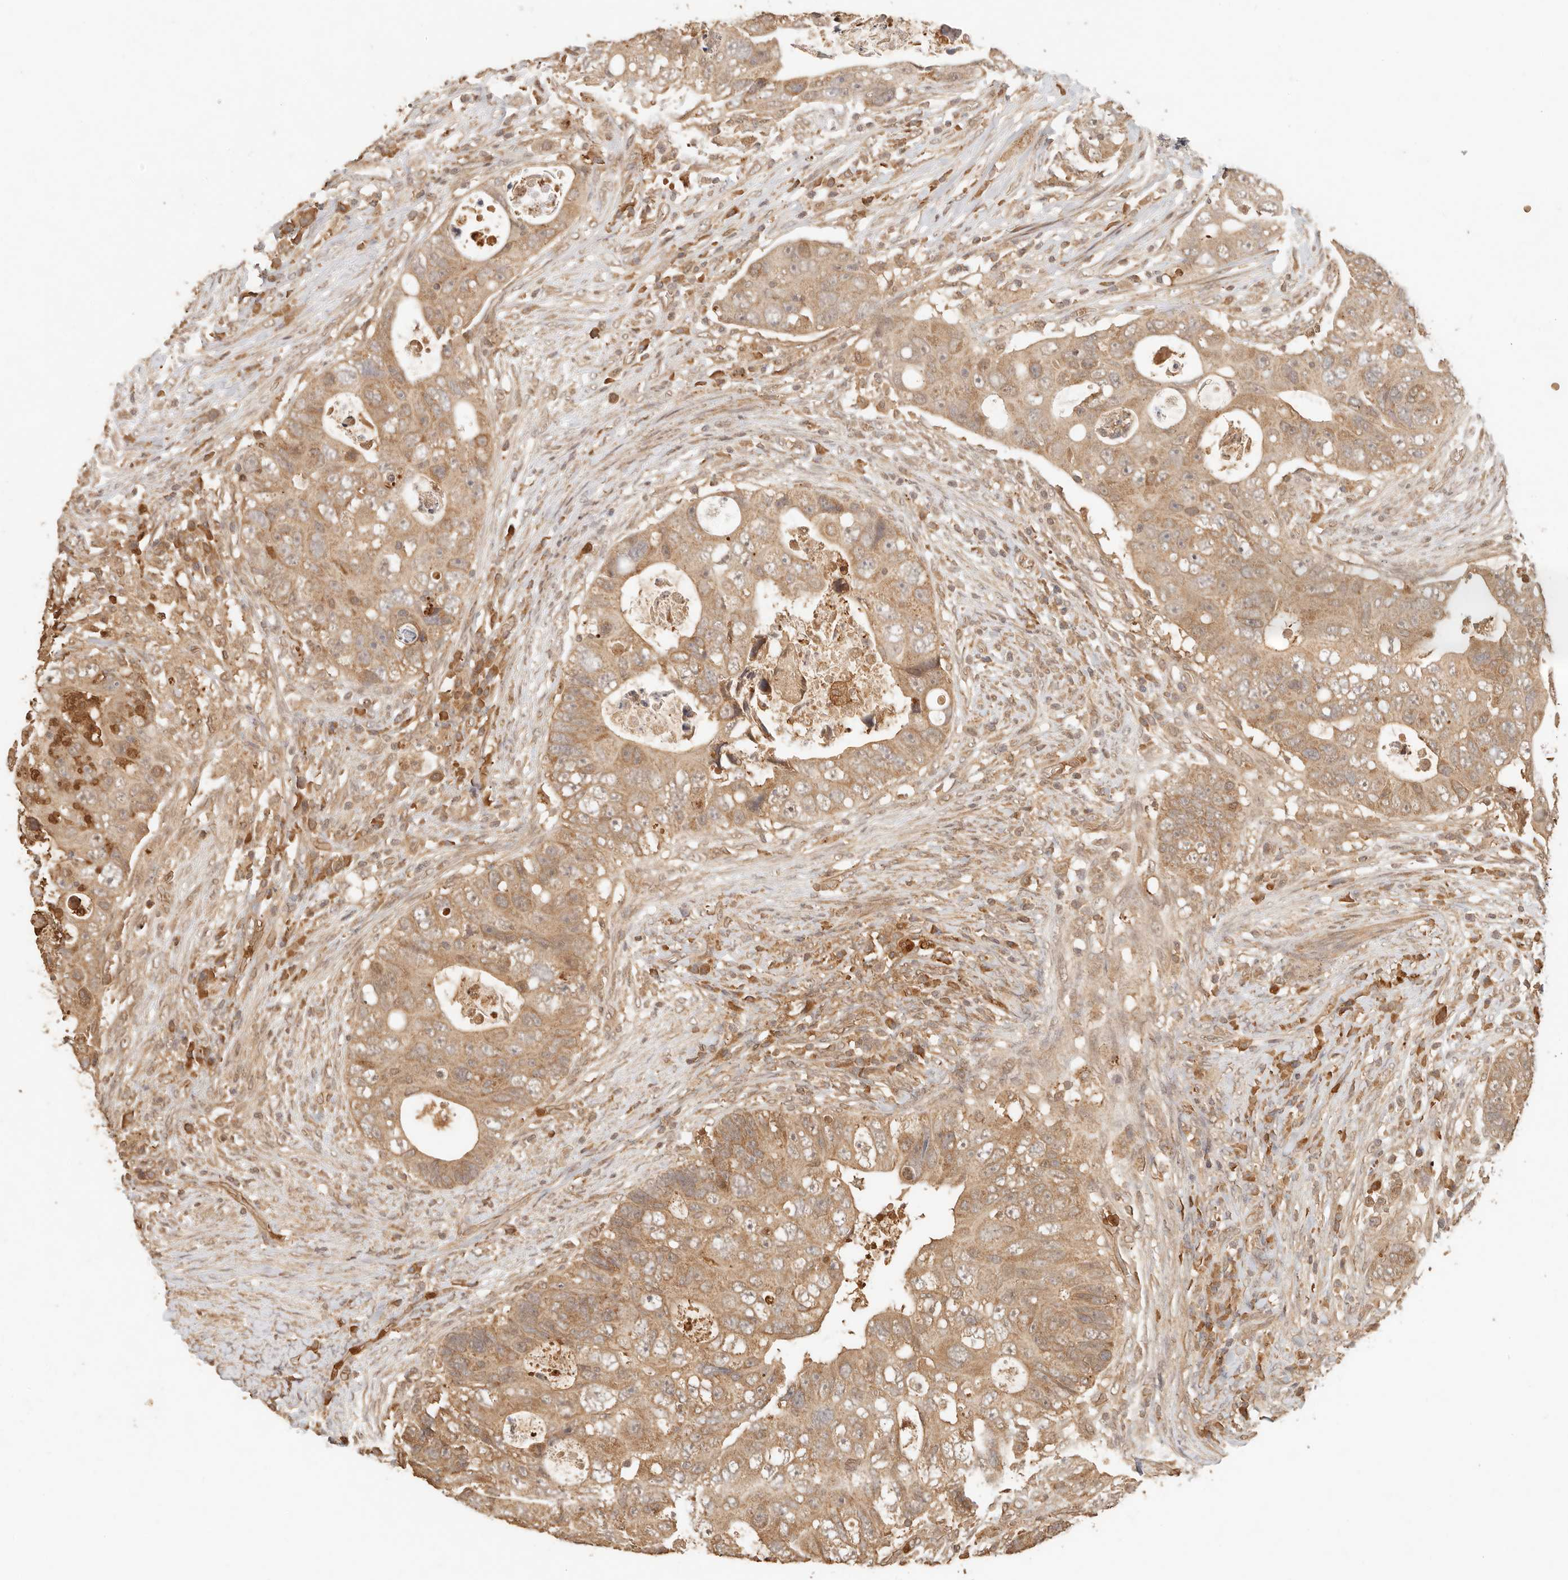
{"staining": {"intensity": "moderate", "quantity": ">75%", "location": "cytoplasmic/membranous"}, "tissue": "colorectal cancer", "cell_type": "Tumor cells", "image_type": "cancer", "snomed": [{"axis": "morphology", "description": "Adenocarcinoma, NOS"}, {"axis": "topography", "description": "Rectum"}], "caption": "A medium amount of moderate cytoplasmic/membranous staining is seen in approximately >75% of tumor cells in colorectal adenocarcinoma tissue.", "gene": "INTS11", "patient": {"sex": "male", "age": 59}}